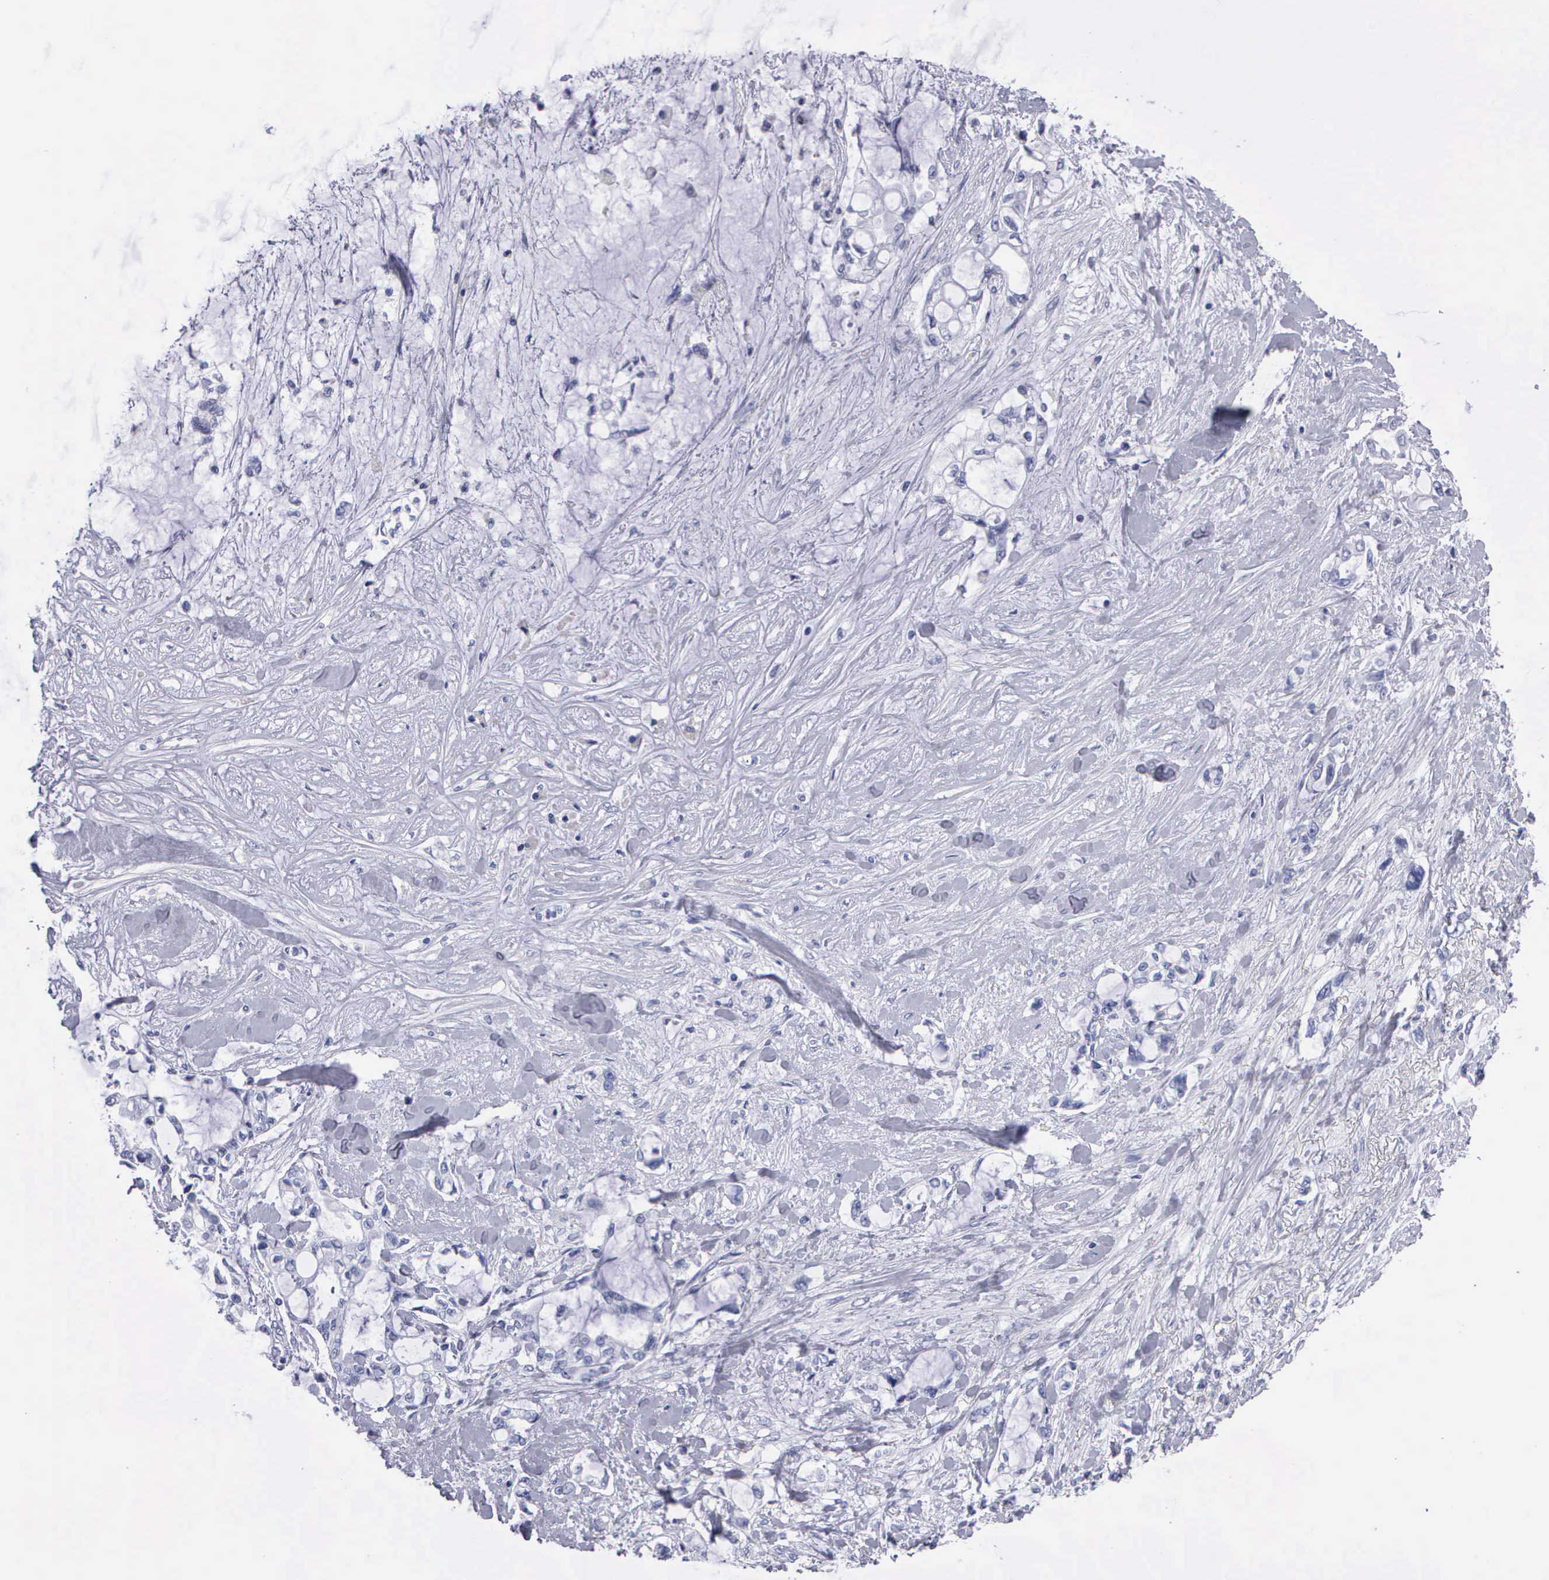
{"staining": {"intensity": "negative", "quantity": "none", "location": "none"}, "tissue": "pancreatic cancer", "cell_type": "Tumor cells", "image_type": "cancer", "snomed": [{"axis": "morphology", "description": "Adenocarcinoma, NOS"}, {"axis": "topography", "description": "Pancreas"}], "caption": "There is no significant expression in tumor cells of pancreatic cancer (adenocarcinoma).", "gene": "CYP19A1", "patient": {"sex": "female", "age": 70}}